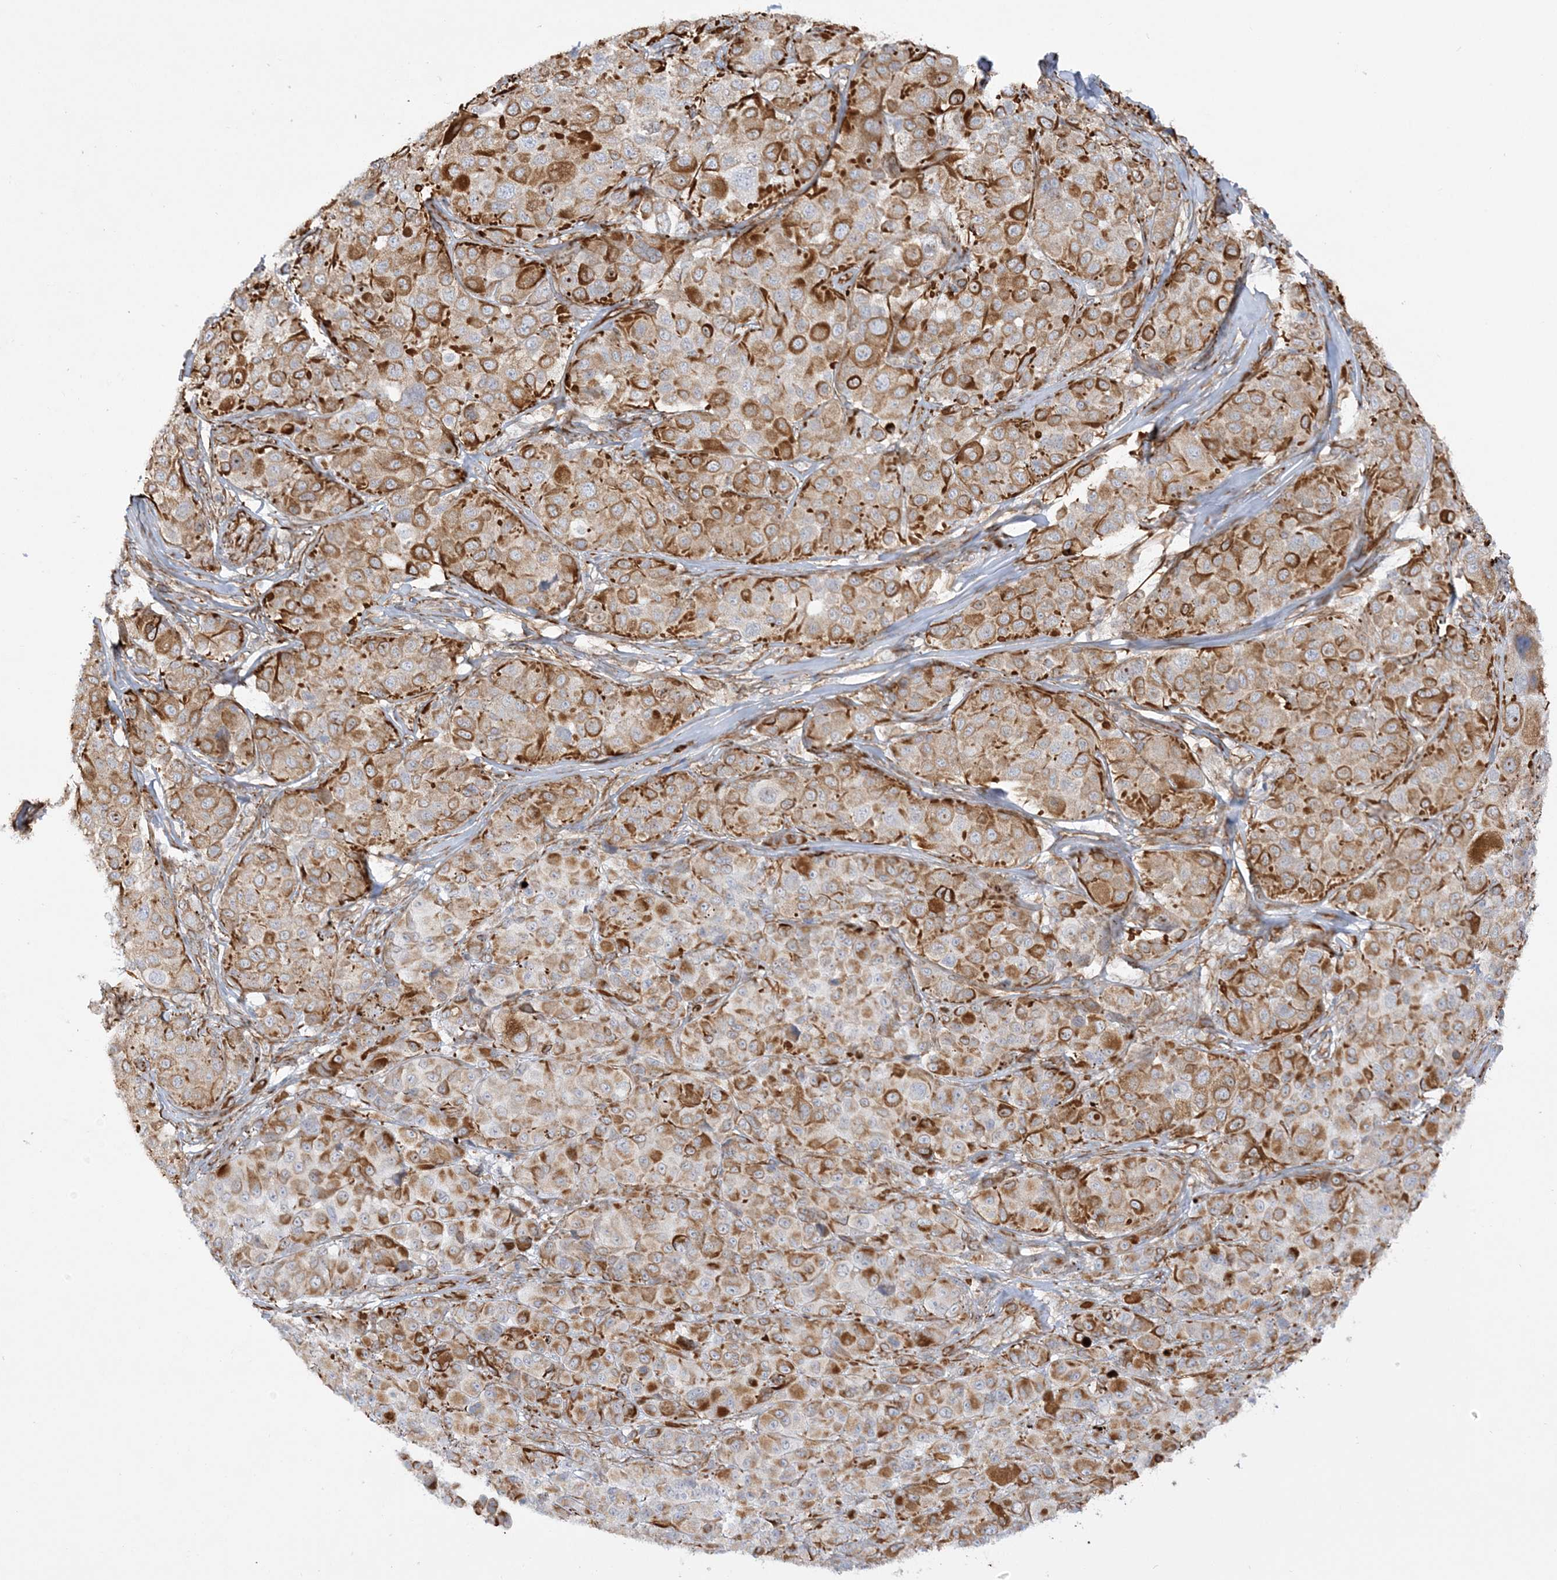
{"staining": {"intensity": "moderate", "quantity": ">75%", "location": "cytoplasmic/membranous"}, "tissue": "melanoma", "cell_type": "Tumor cells", "image_type": "cancer", "snomed": [{"axis": "morphology", "description": "Malignant melanoma, NOS"}, {"axis": "topography", "description": "Skin of trunk"}], "caption": "Tumor cells reveal moderate cytoplasmic/membranous expression in approximately >75% of cells in malignant melanoma.", "gene": "SCLT1", "patient": {"sex": "male", "age": 71}}